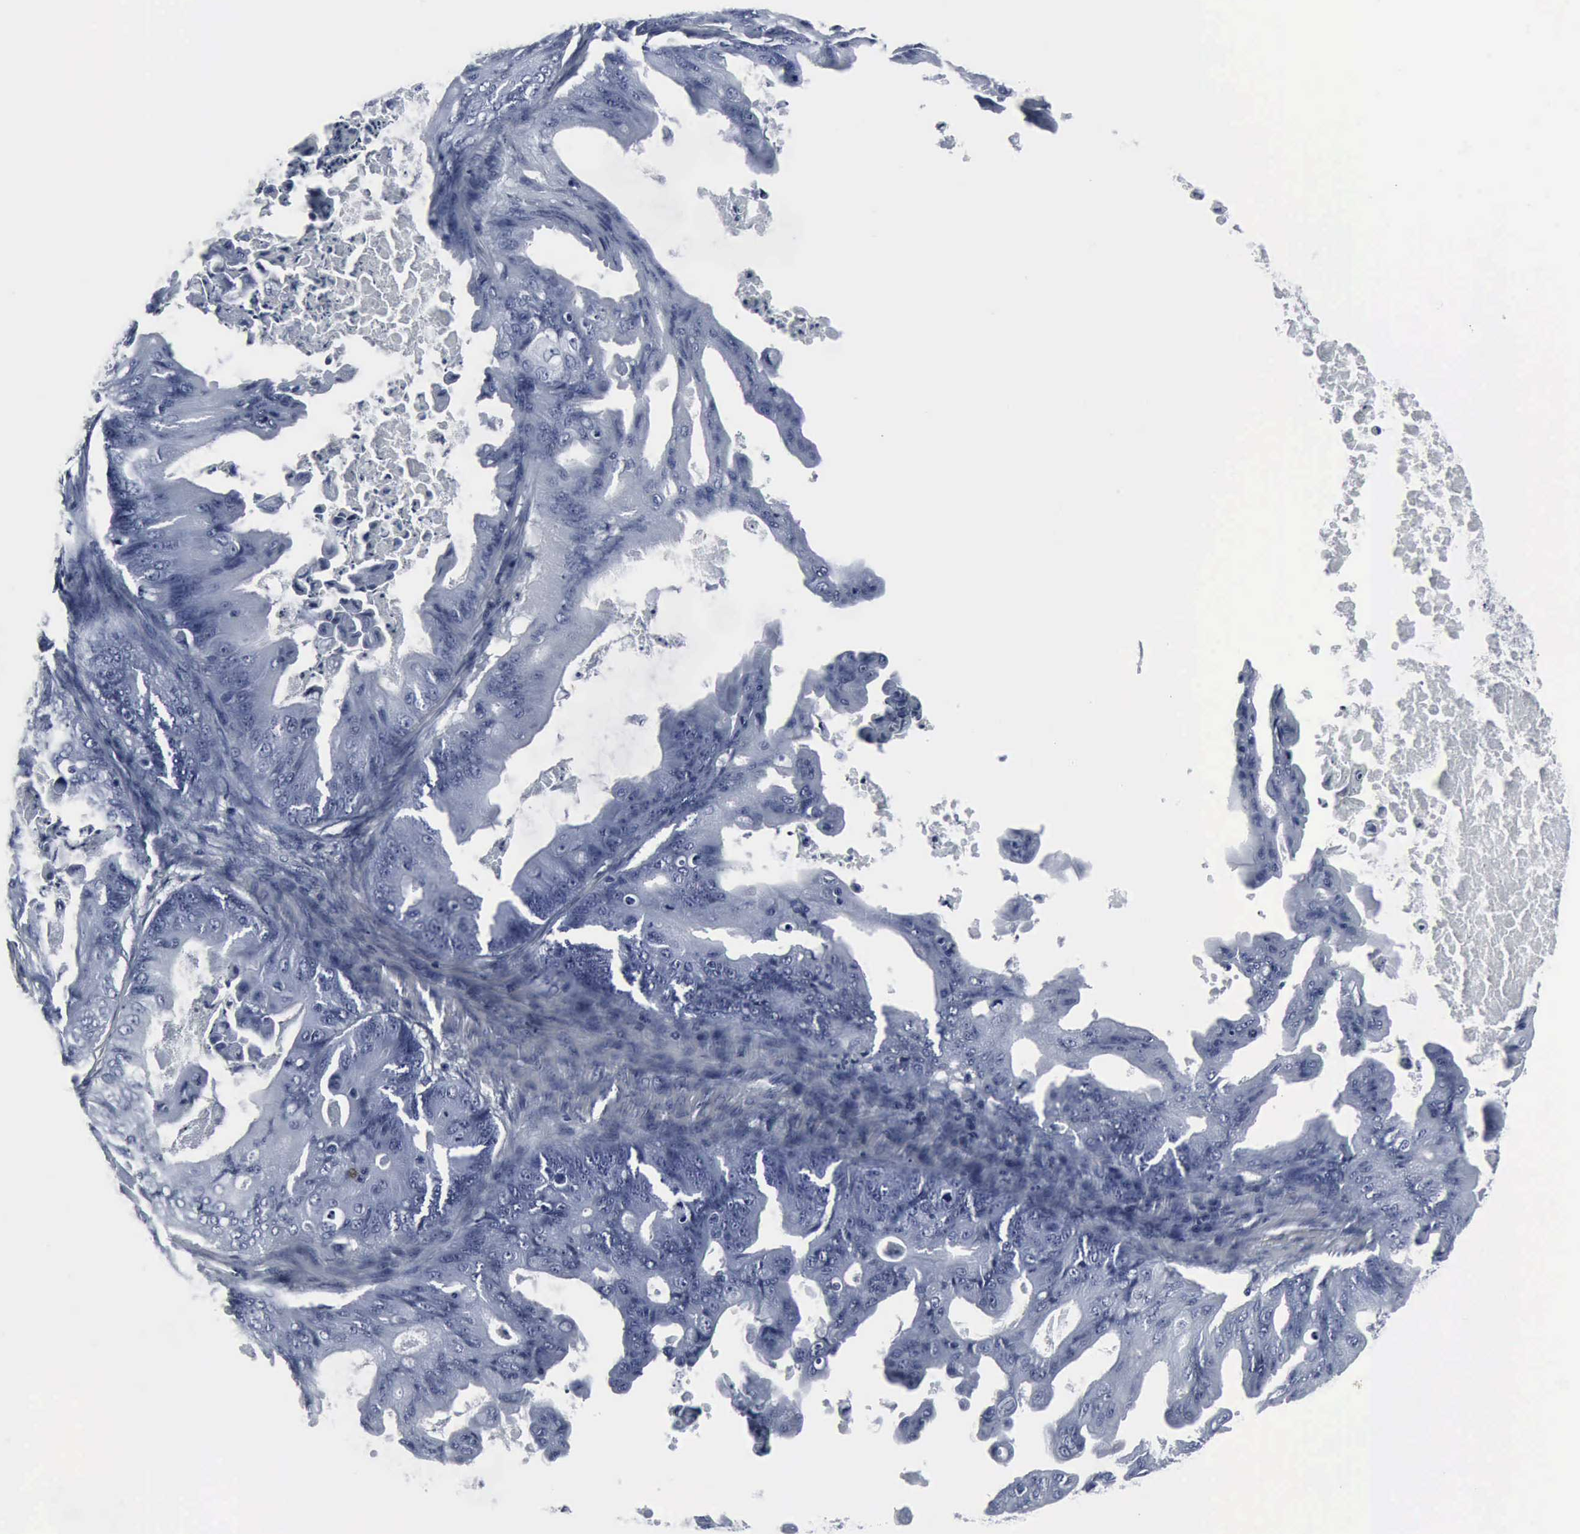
{"staining": {"intensity": "negative", "quantity": "none", "location": "none"}, "tissue": "ovarian cancer", "cell_type": "Tumor cells", "image_type": "cancer", "snomed": [{"axis": "morphology", "description": "Cystadenocarcinoma, mucinous, NOS"}, {"axis": "topography", "description": "Ovary"}], "caption": "Tumor cells are negative for brown protein staining in ovarian cancer (mucinous cystadenocarcinoma). (Brightfield microscopy of DAB immunohistochemistry (IHC) at high magnification).", "gene": "SNAP25", "patient": {"sex": "female", "age": 37}}